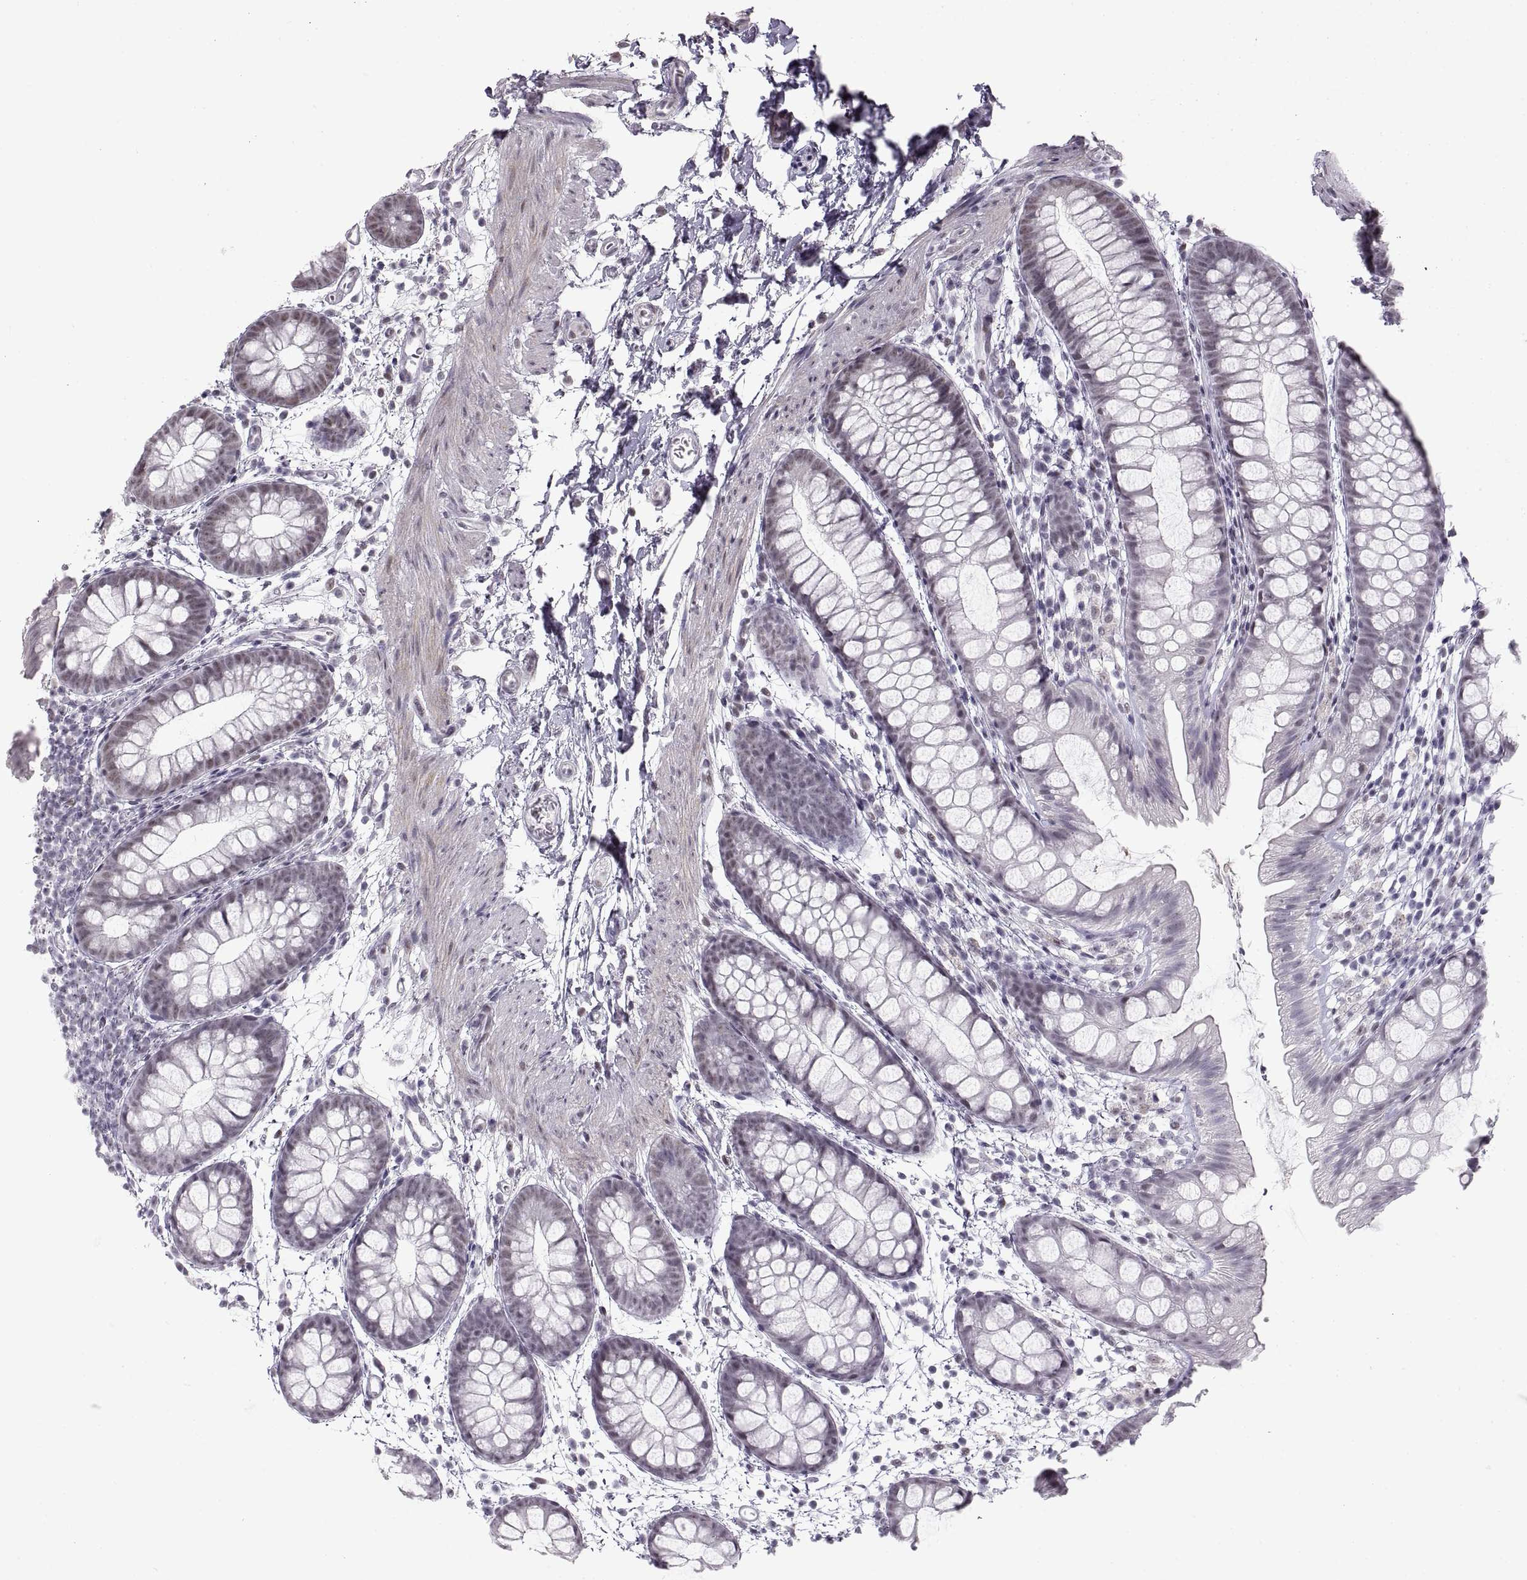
{"staining": {"intensity": "negative", "quantity": "none", "location": "none"}, "tissue": "rectum", "cell_type": "Glandular cells", "image_type": "normal", "snomed": [{"axis": "morphology", "description": "Normal tissue, NOS"}, {"axis": "topography", "description": "Rectum"}], "caption": "DAB (3,3'-diaminobenzidine) immunohistochemical staining of benign human rectum displays no significant staining in glandular cells. (DAB (3,3'-diaminobenzidine) immunohistochemistry visualized using brightfield microscopy, high magnification).", "gene": "NANOS3", "patient": {"sex": "male", "age": 57}}